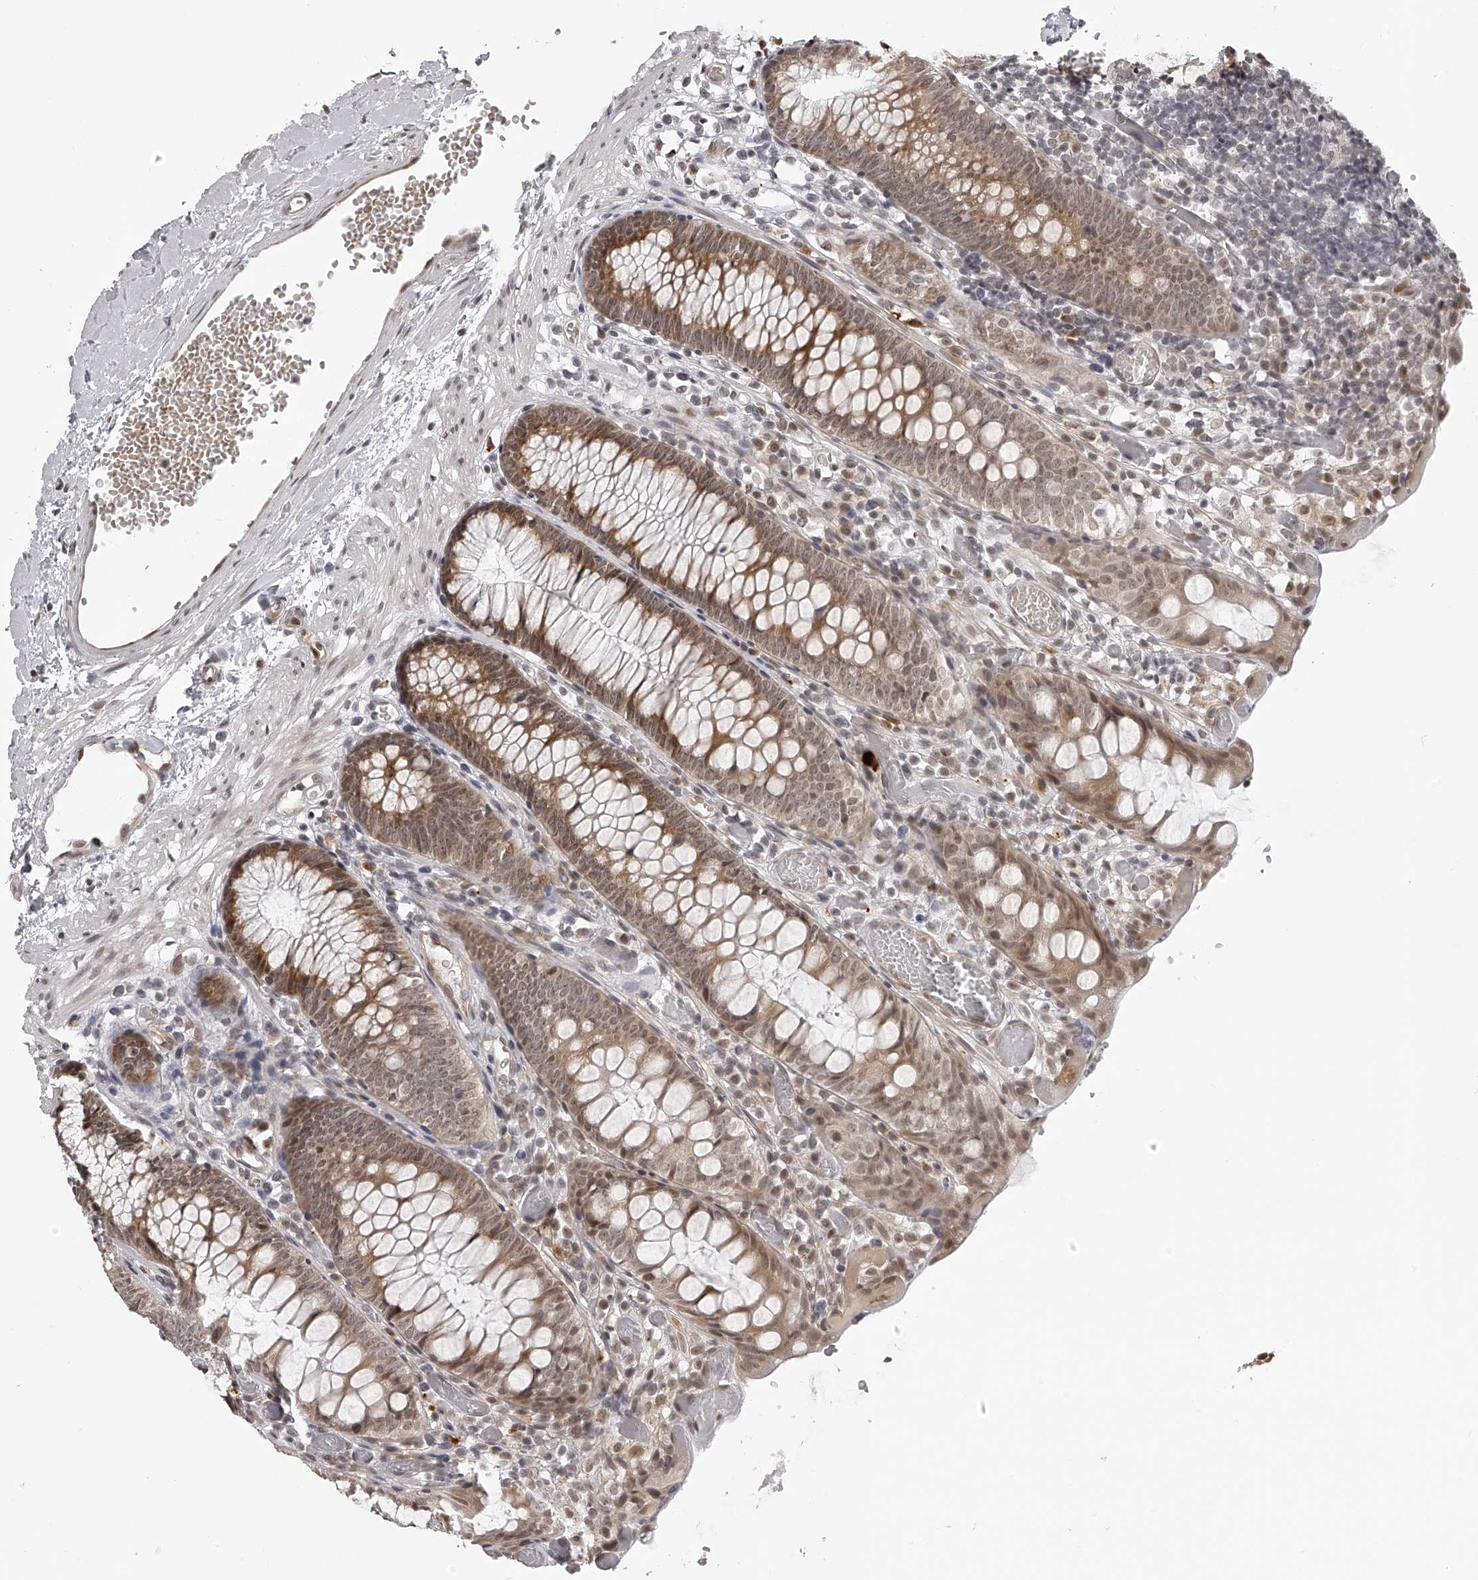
{"staining": {"intensity": "moderate", "quantity": "25%-75%", "location": "cytoplasmic/membranous,nuclear"}, "tissue": "colon", "cell_type": "Endothelial cells", "image_type": "normal", "snomed": [{"axis": "morphology", "description": "Normal tissue, NOS"}, {"axis": "topography", "description": "Colon"}], "caption": "An image of colon stained for a protein displays moderate cytoplasmic/membranous,nuclear brown staining in endothelial cells.", "gene": "ODF2L", "patient": {"sex": "male", "age": 14}}